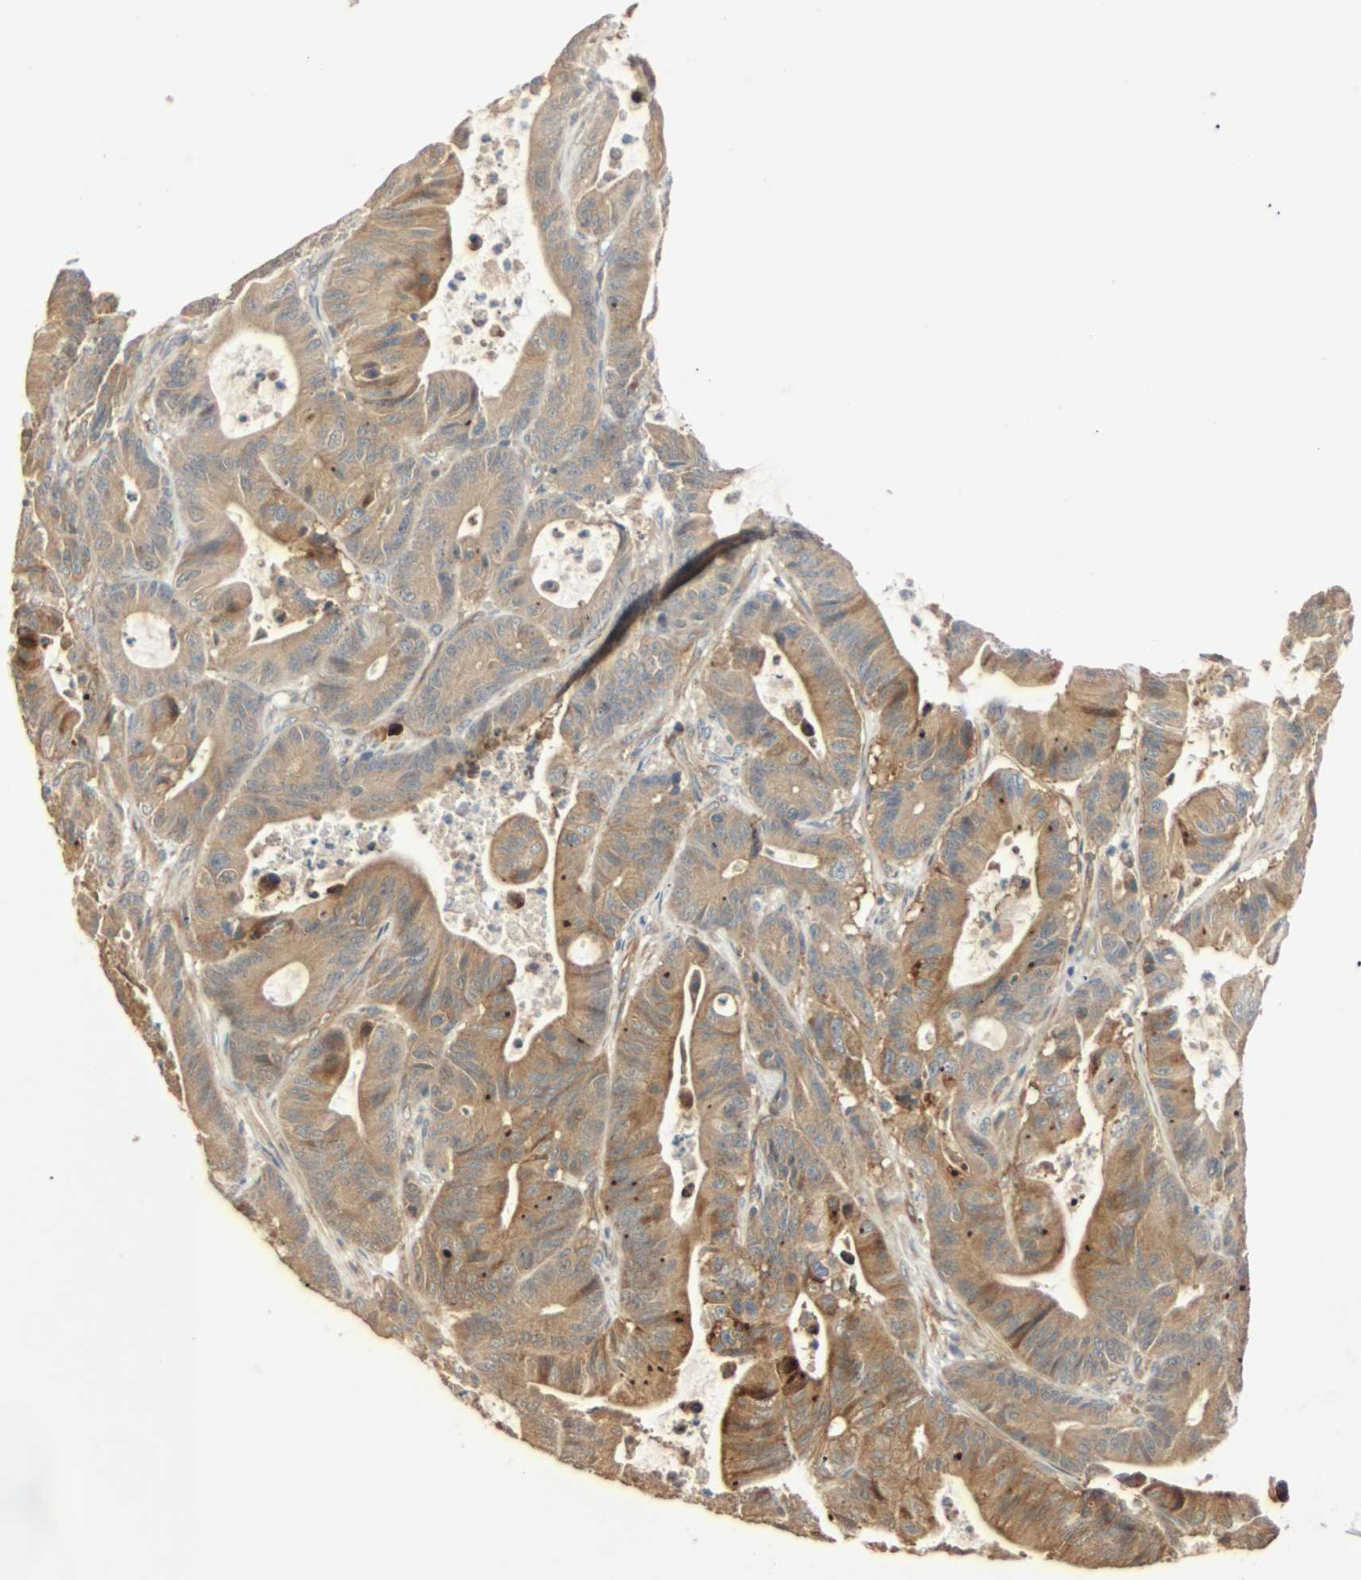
{"staining": {"intensity": "moderate", "quantity": ">75%", "location": "cytoplasmic/membranous"}, "tissue": "colorectal cancer", "cell_type": "Tumor cells", "image_type": "cancer", "snomed": [{"axis": "morphology", "description": "Adenocarcinoma, NOS"}, {"axis": "topography", "description": "Colon"}], "caption": "Tumor cells display moderate cytoplasmic/membranous staining in about >75% of cells in adenocarcinoma (colorectal).", "gene": "GALK1", "patient": {"sex": "female", "age": 84}}